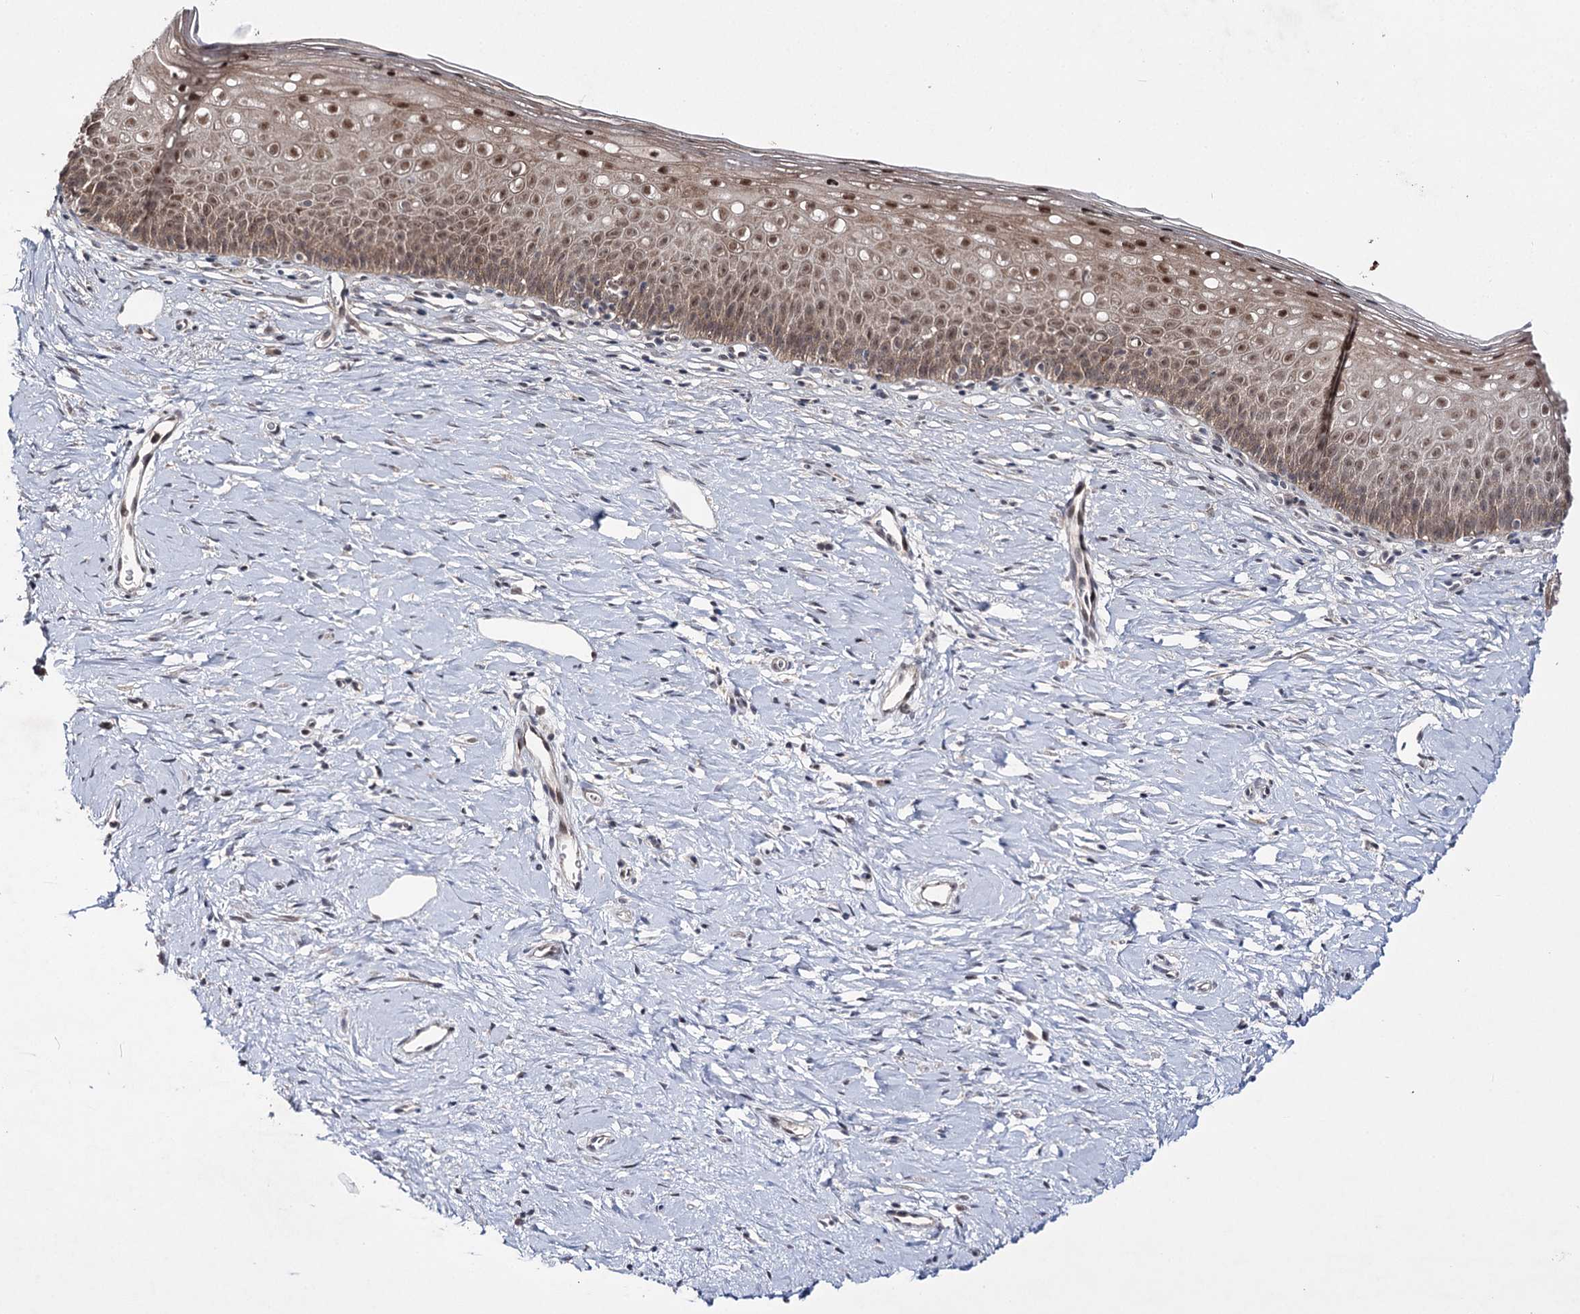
{"staining": {"intensity": "moderate", "quantity": ">75%", "location": "cytoplasmic/membranous,nuclear"}, "tissue": "cervix", "cell_type": "Glandular cells", "image_type": "normal", "snomed": [{"axis": "morphology", "description": "Normal tissue, NOS"}, {"axis": "topography", "description": "Cervix"}], "caption": "A micrograph of human cervix stained for a protein demonstrates moderate cytoplasmic/membranous,nuclear brown staining in glandular cells.", "gene": "HOXC11", "patient": {"sex": "female", "age": 57}}